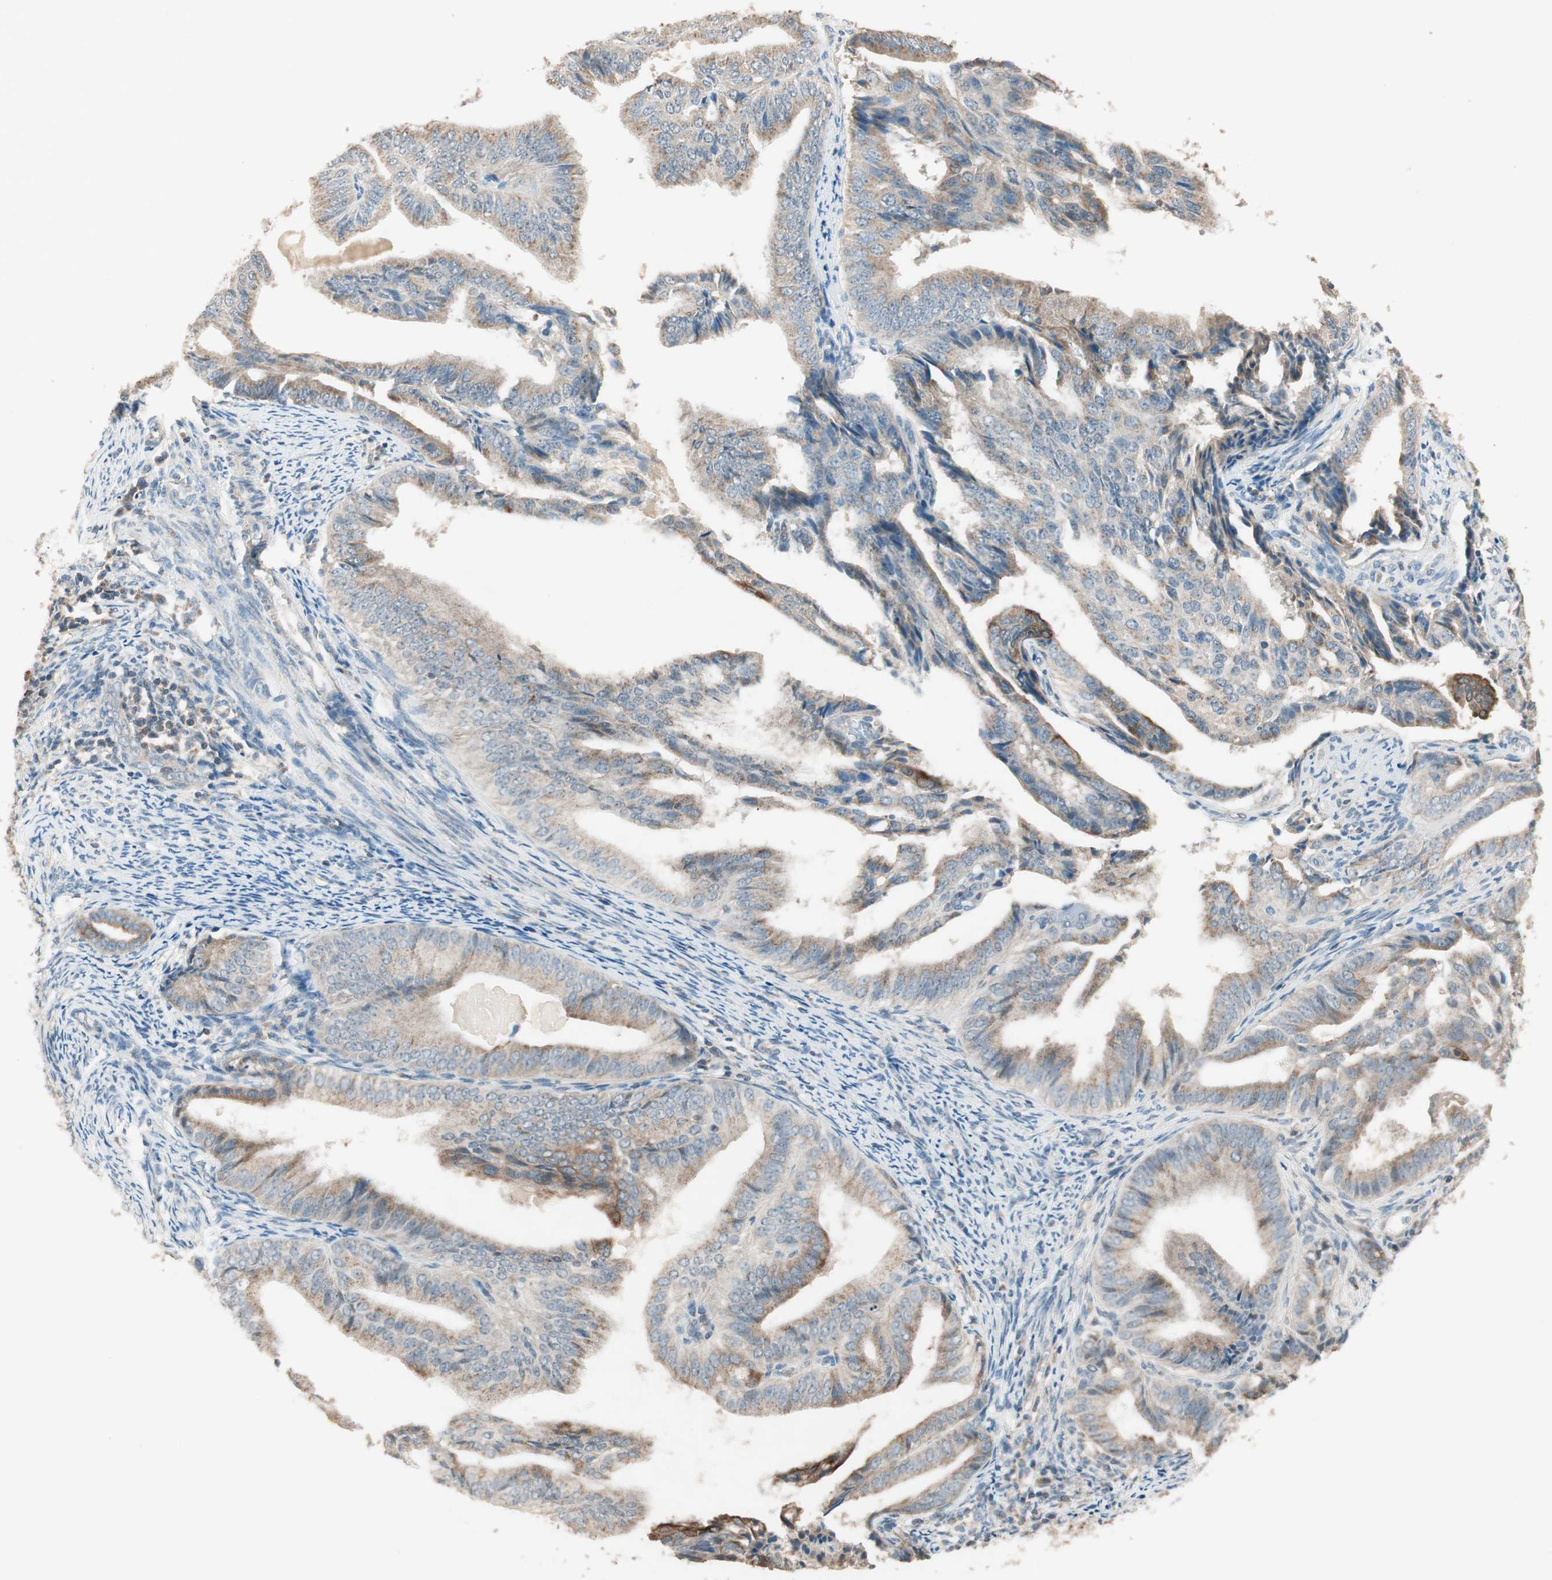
{"staining": {"intensity": "weak", "quantity": ">75%", "location": "cytoplasmic/membranous"}, "tissue": "endometrial cancer", "cell_type": "Tumor cells", "image_type": "cancer", "snomed": [{"axis": "morphology", "description": "Adenocarcinoma, NOS"}, {"axis": "topography", "description": "Endometrium"}], "caption": "The micrograph exhibits a brown stain indicating the presence of a protein in the cytoplasmic/membranous of tumor cells in endometrial adenocarcinoma.", "gene": "TRIM21", "patient": {"sex": "female", "age": 58}}